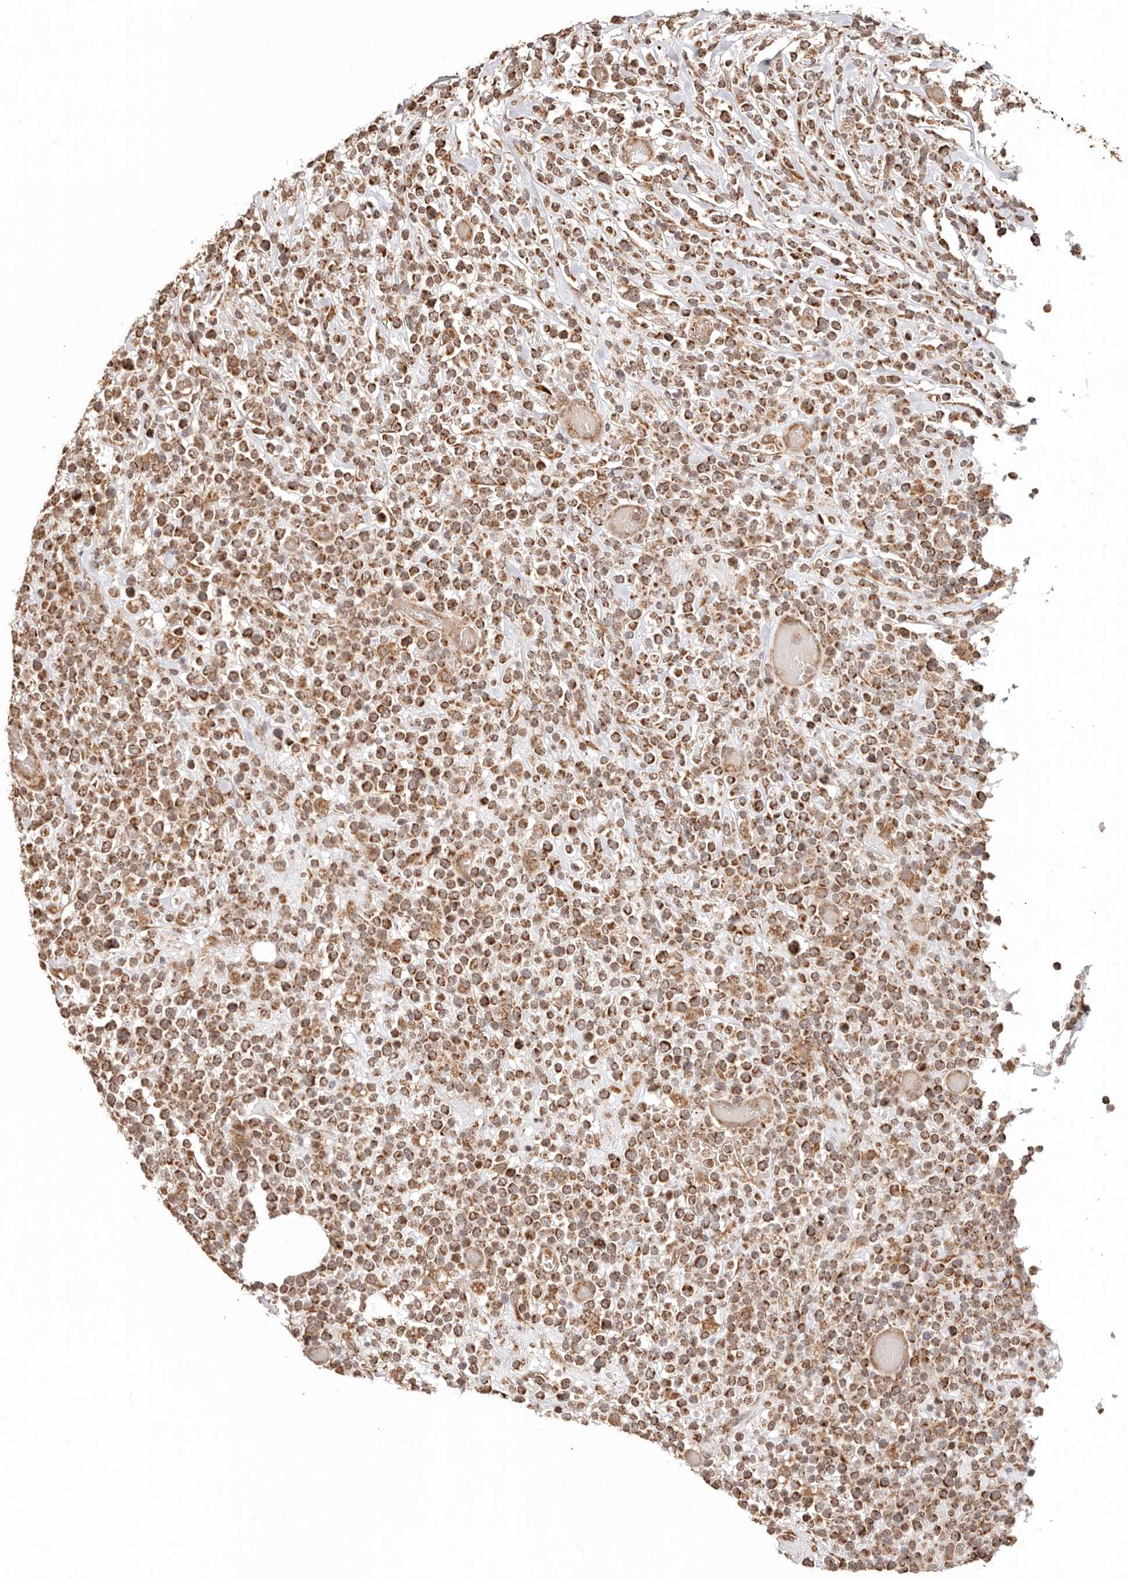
{"staining": {"intensity": "moderate", "quantity": ">75%", "location": "cytoplasmic/membranous"}, "tissue": "lymphoma", "cell_type": "Tumor cells", "image_type": "cancer", "snomed": [{"axis": "morphology", "description": "Malignant lymphoma, non-Hodgkin's type, High grade"}, {"axis": "topography", "description": "Colon"}], "caption": "IHC of human malignant lymphoma, non-Hodgkin's type (high-grade) exhibits medium levels of moderate cytoplasmic/membranous staining in approximately >75% of tumor cells.", "gene": "NDUFB11", "patient": {"sex": "female", "age": 53}}